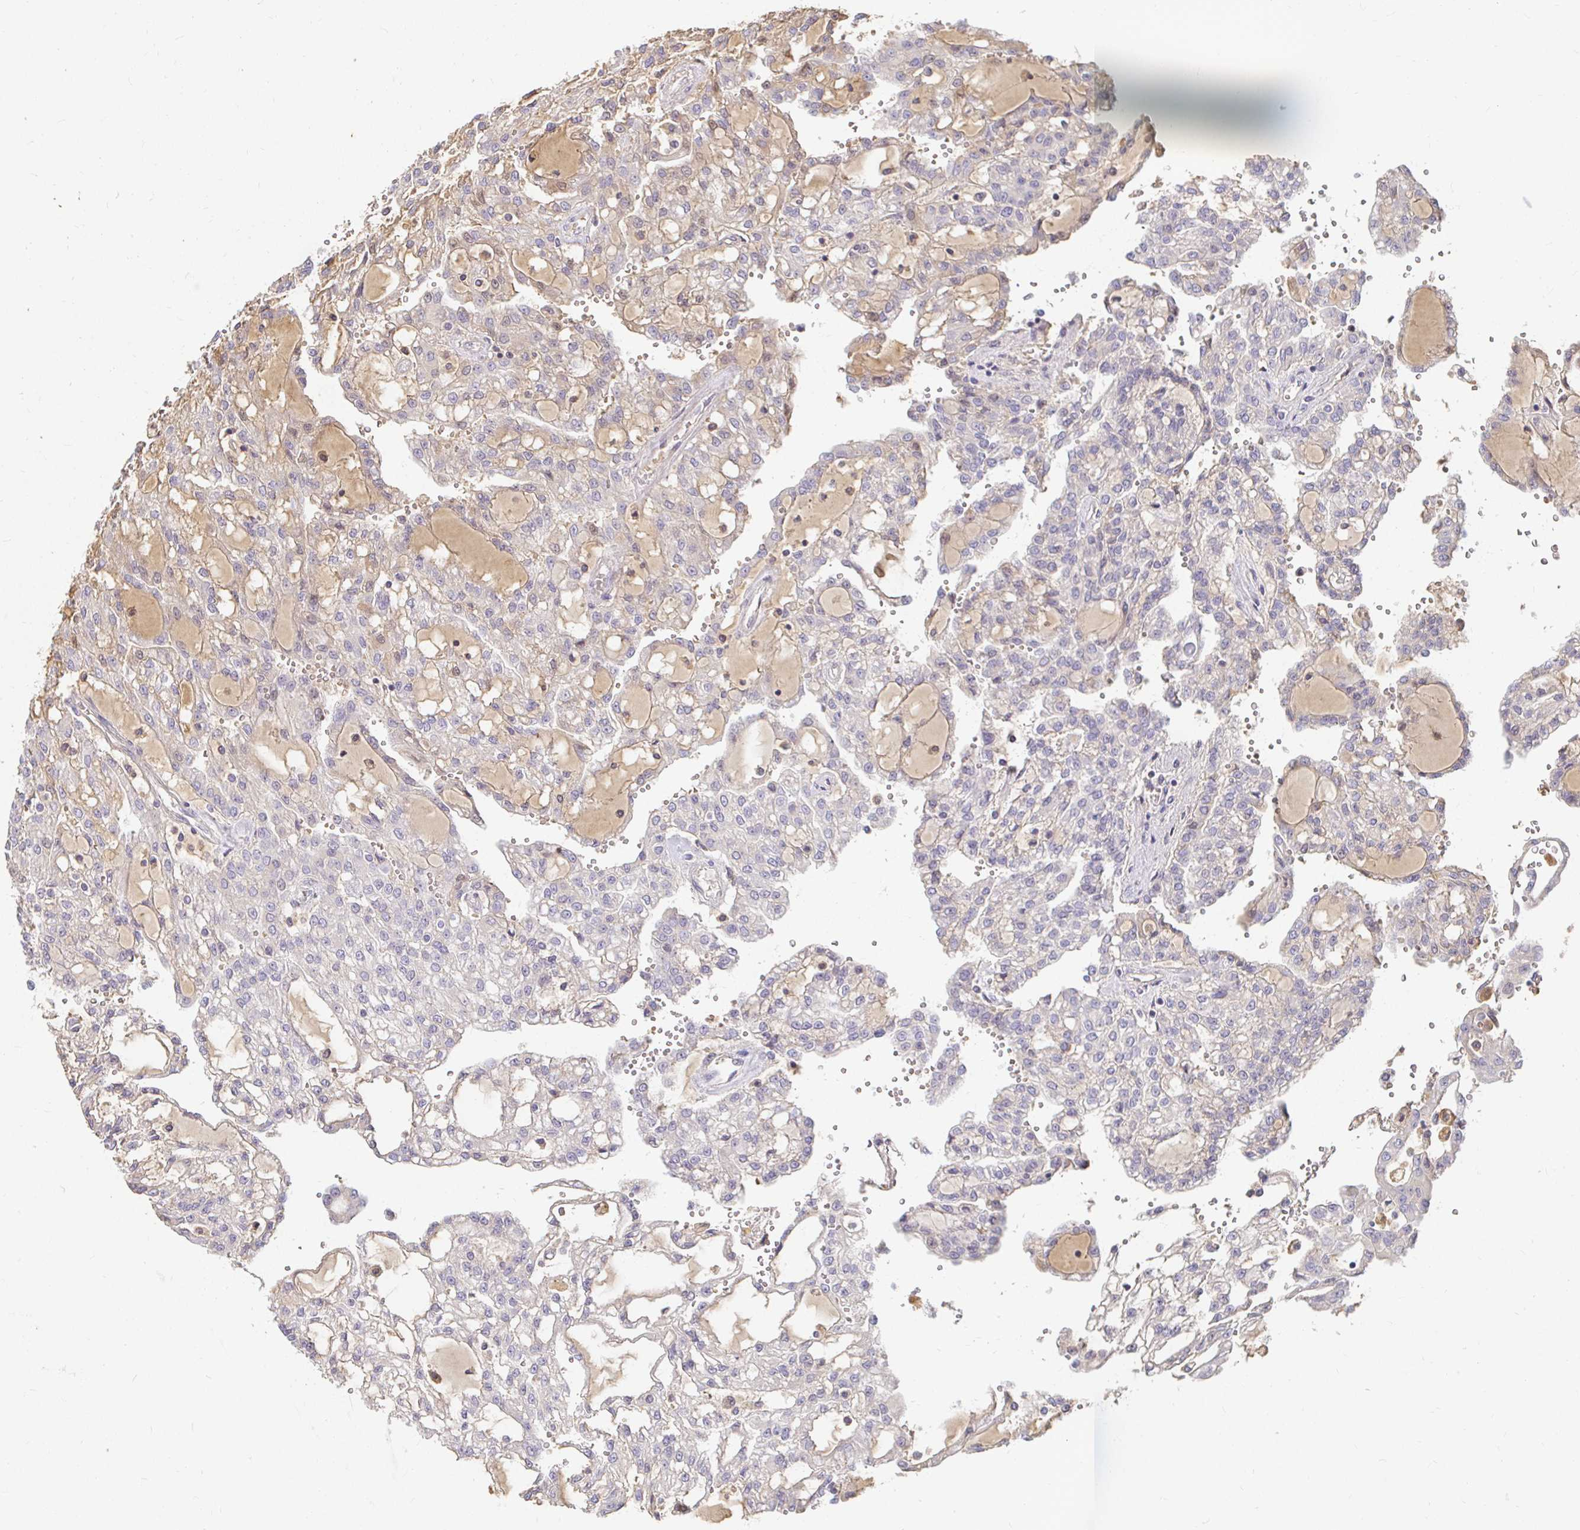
{"staining": {"intensity": "negative", "quantity": "none", "location": "none"}, "tissue": "renal cancer", "cell_type": "Tumor cells", "image_type": "cancer", "snomed": [{"axis": "morphology", "description": "Adenocarcinoma, NOS"}, {"axis": "topography", "description": "Kidney"}], "caption": "IHC histopathology image of neoplastic tissue: human renal adenocarcinoma stained with DAB demonstrates no significant protein expression in tumor cells. (DAB immunohistochemistry with hematoxylin counter stain).", "gene": "LOXL4", "patient": {"sex": "male", "age": 63}}